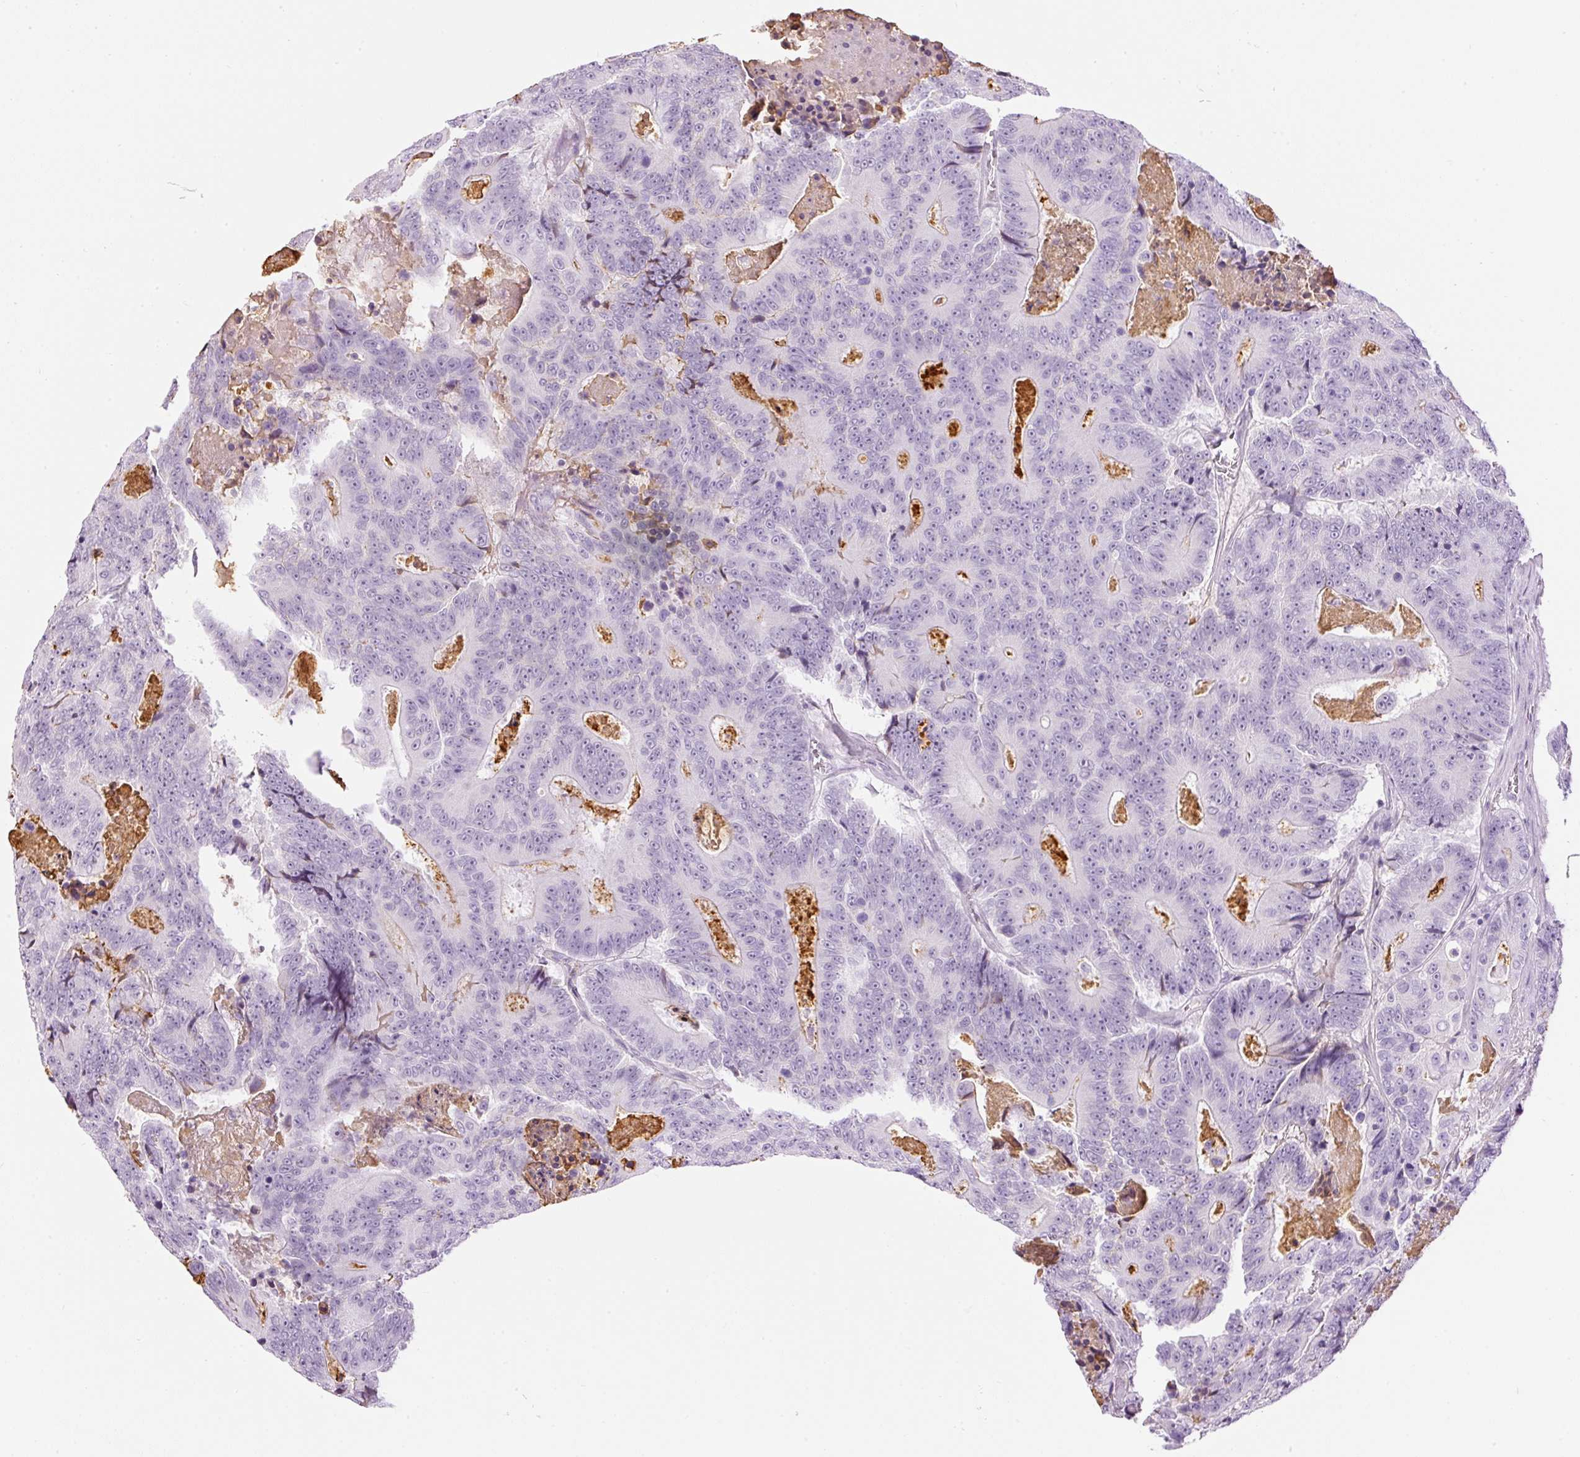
{"staining": {"intensity": "negative", "quantity": "none", "location": "none"}, "tissue": "colorectal cancer", "cell_type": "Tumor cells", "image_type": "cancer", "snomed": [{"axis": "morphology", "description": "Adenocarcinoma, NOS"}, {"axis": "topography", "description": "Colon"}], "caption": "Immunohistochemical staining of colorectal cancer exhibits no significant positivity in tumor cells.", "gene": "PRPF38B", "patient": {"sex": "male", "age": 83}}